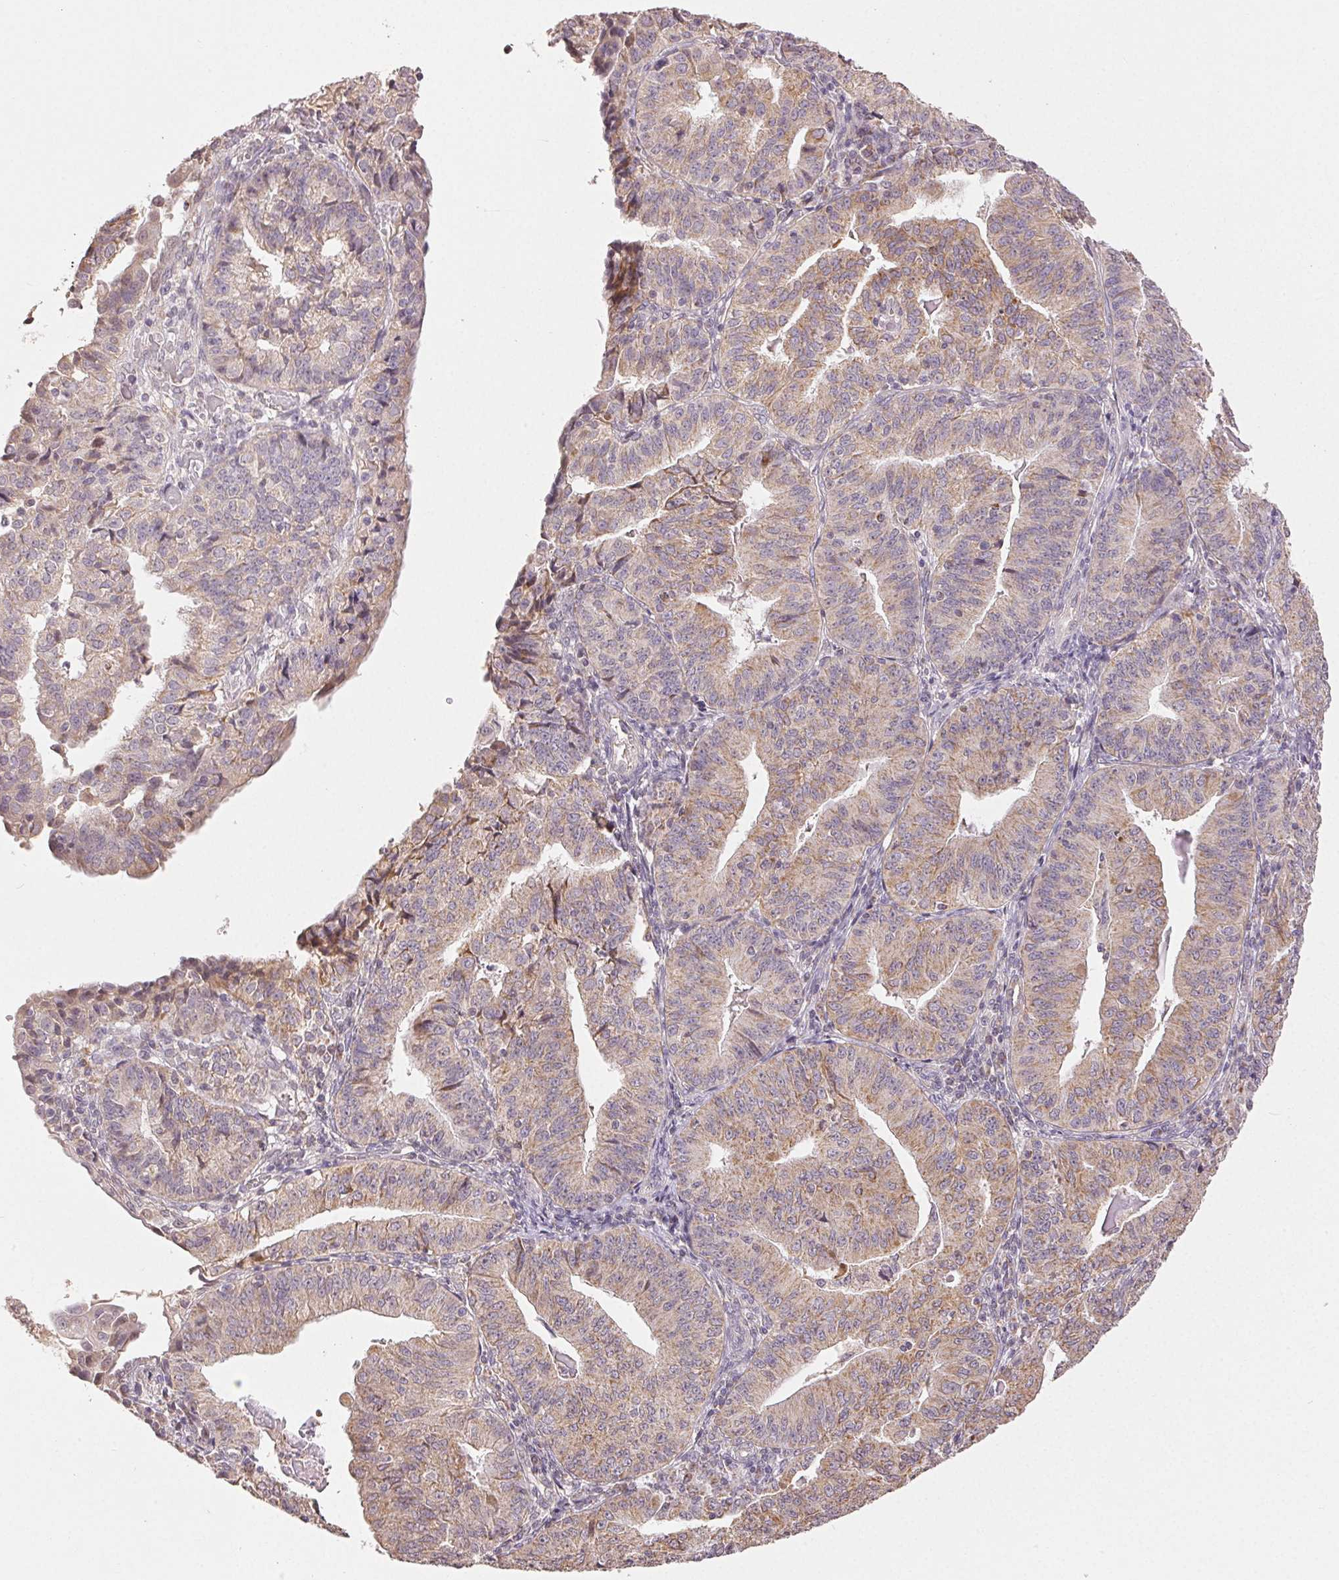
{"staining": {"intensity": "weak", "quantity": ">75%", "location": "cytoplasmic/membranous"}, "tissue": "endometrial cancer", "cell_type": "Tumor cells", "image_type": "cancer", "snomed": [{"axis": "morphology", "description": "Adenocarcinoma, NOS"}, {"axis": "topography", "description": "Endometrium"}], "caption": "The micrograph exhibits immunohistochemical staining of adenocarcinoma (endometrial). There is weak cytoplasmic/membranous staining is appreciated in approximately >75% of tumor cells.", "gene": "CLASP1", "patient": {"sex": "female", "age": 56}}